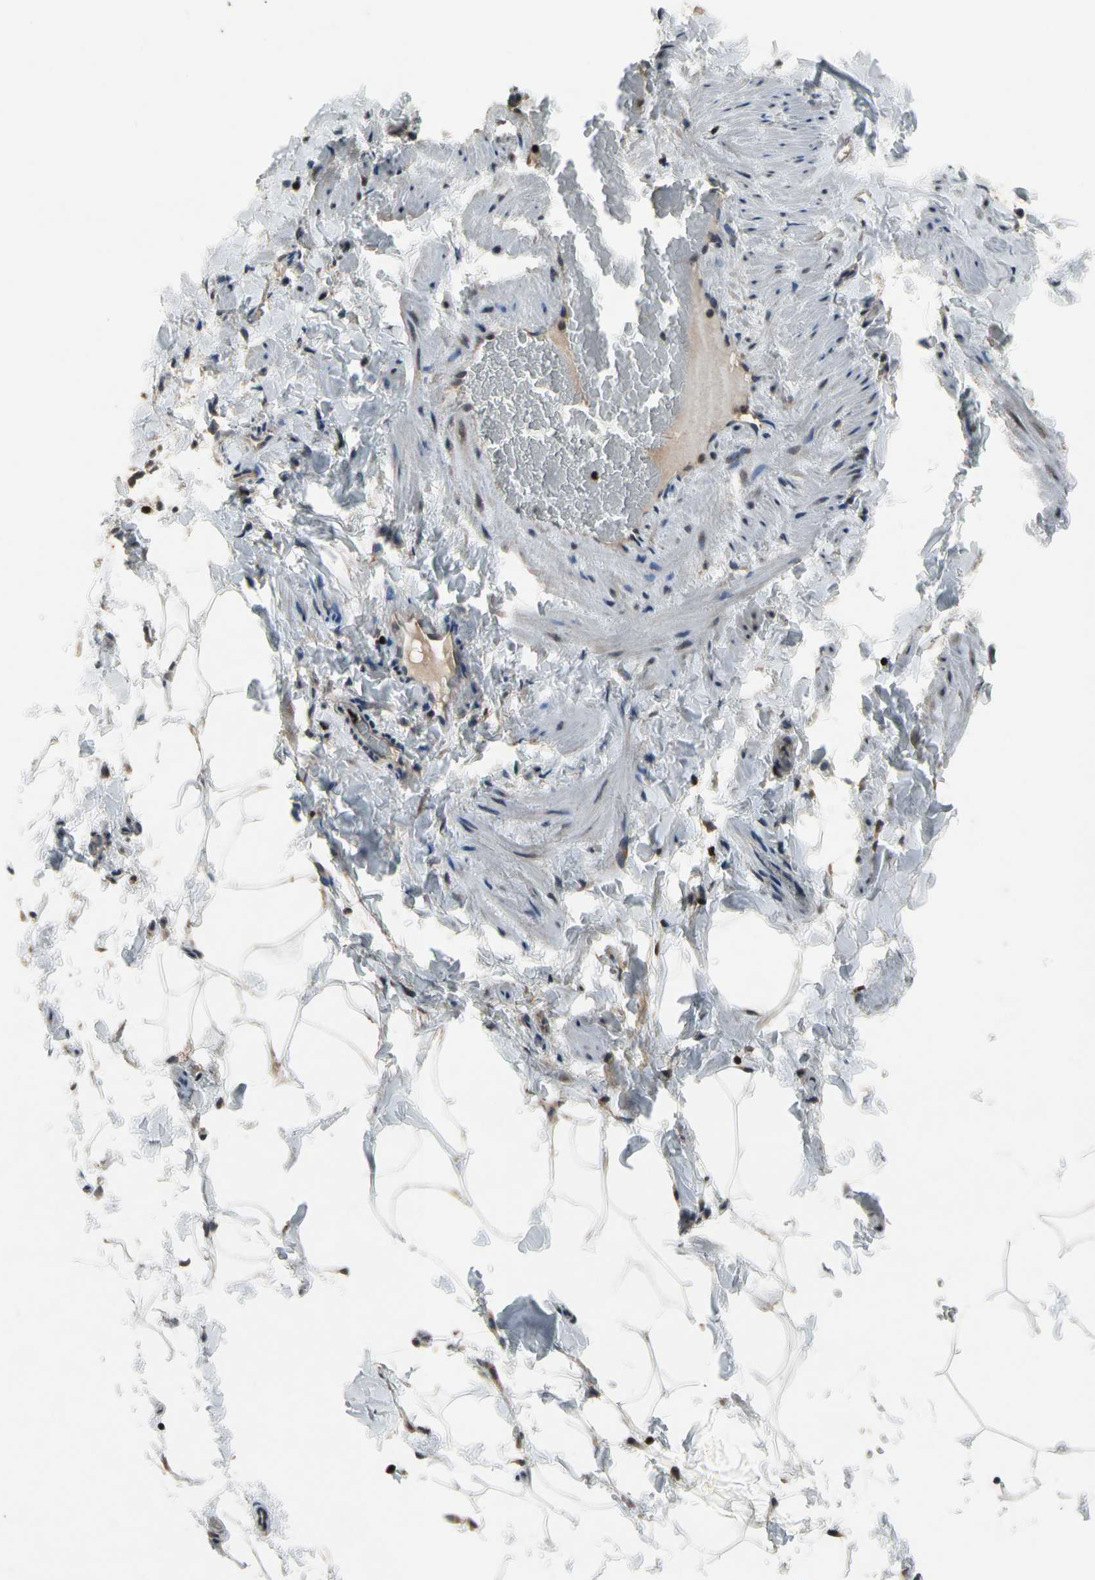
{"staining": {"intensity": "weak", "quantity": "25%-75%", "location": "cytoplasmic/membranous"}, "tissue": "adipose tissue", "cell_type": "Adipocytes", "image_type": "normal", "snomed": [{"axis": "morphology", "description": "Normal tissue, NOS"}, {"axis": "topography", "description": "Vascular tissue"}], "caption": "This photomicrograph reveals immunohistochemistry (IHC) staining of unremarkable adipose tissue, with low weak cytoplasmic/membranous expression in approximately 25%-75% of adipocytes.", "gene": "TBX21", "patient": {"sex": "male", "age": 41}}